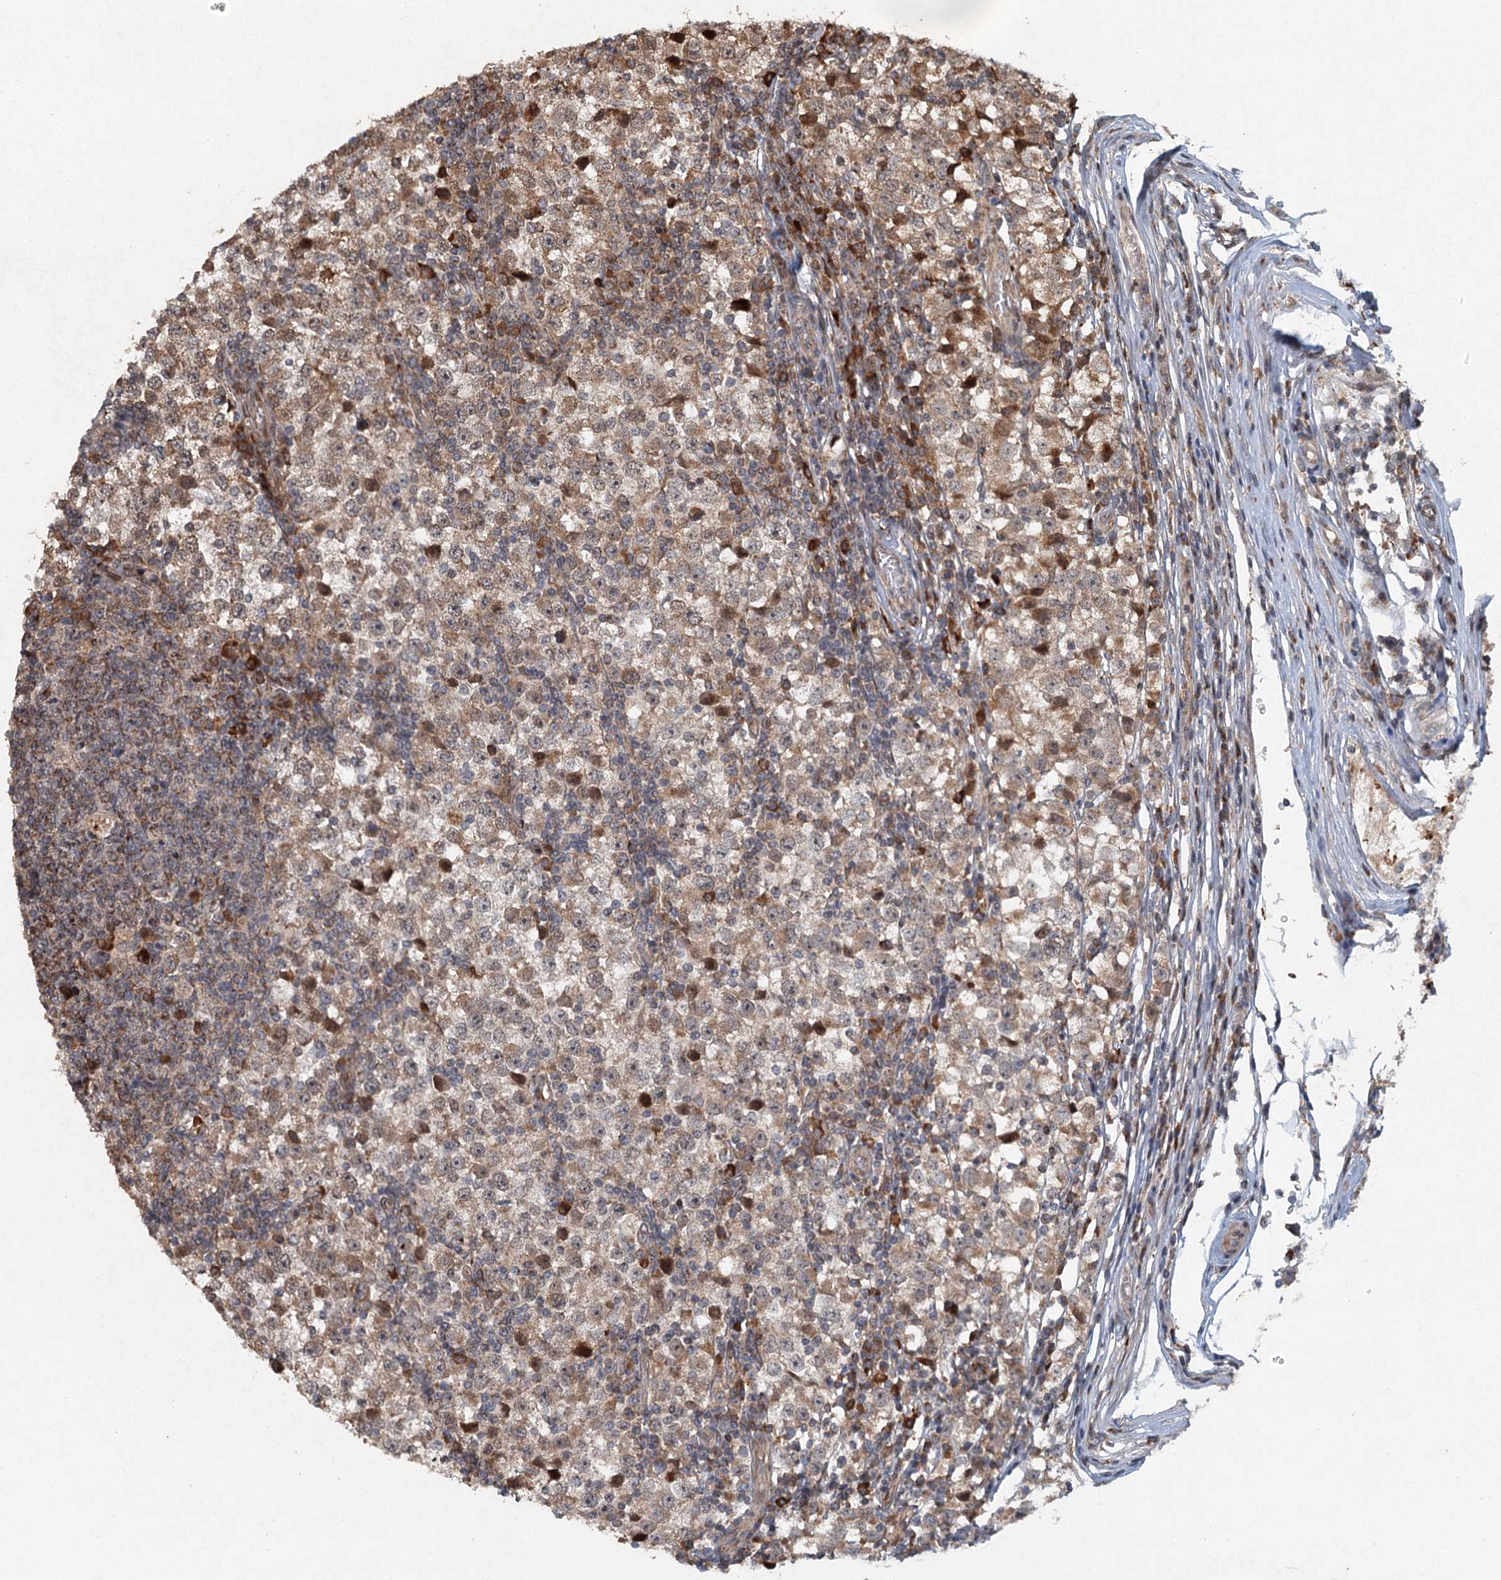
{"staining": {"intensity": "weak", "quantity": "25%-75%", "location": "cytoplasmic/membranous"}, "tissue": "testis cancer", "cell_type": "Tumor cells", "image_type": "cancer", "snomed": [{"axis": "morphology", "description": "Seminoma, NOS"}, {"axis": "topography", "description": "Testis"}], "caption": "An immunohistochemistry (IHC) micrograph of tumor tissue is shown. Protein staining in brown highlights weak cytoplasmic/membranous positivity in testis seminoma within tumor cells.", "gene": "SRPX2", "patient": {"sex": "male", "age": 65}}